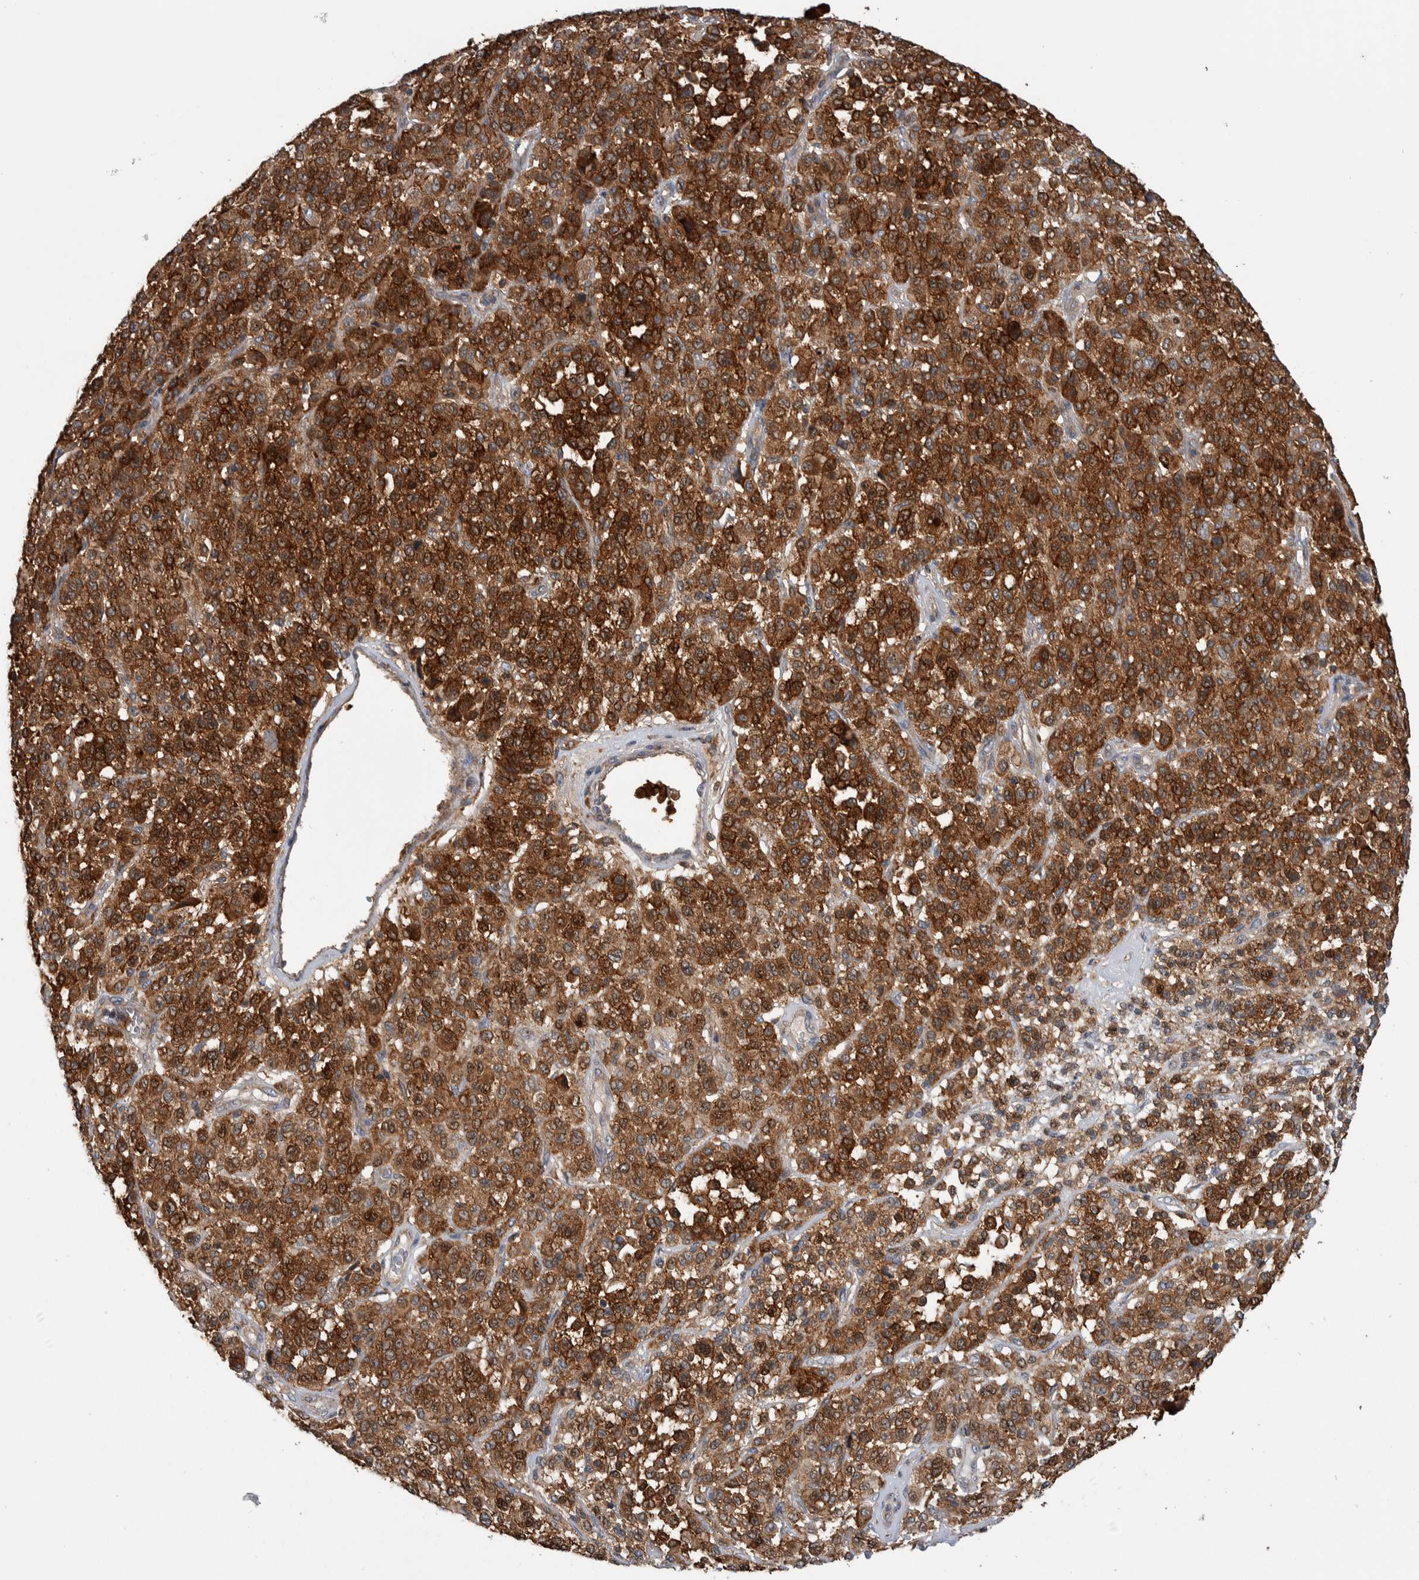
{"staining": {"intensity": "moderate", "quantity": ">75%", "location": "cytoplasmic/membranous"}, "tissue": "melanoma", "cell_type": "Tumor cells", "image_type": "cancer", "snomed": [{"axis": "morphology", "description": "Malignant melanoma, Metastatic site"}, {"axis": "topography", "description": "Pancreas"}], "caption": "Malignant melanoma (metastatic site) tissue shows moderate cytoplasmic/membranous expression in about >75% of tumor cells", "gene": "SDCBP", "patient": {"sex": "female", "age": 30}}